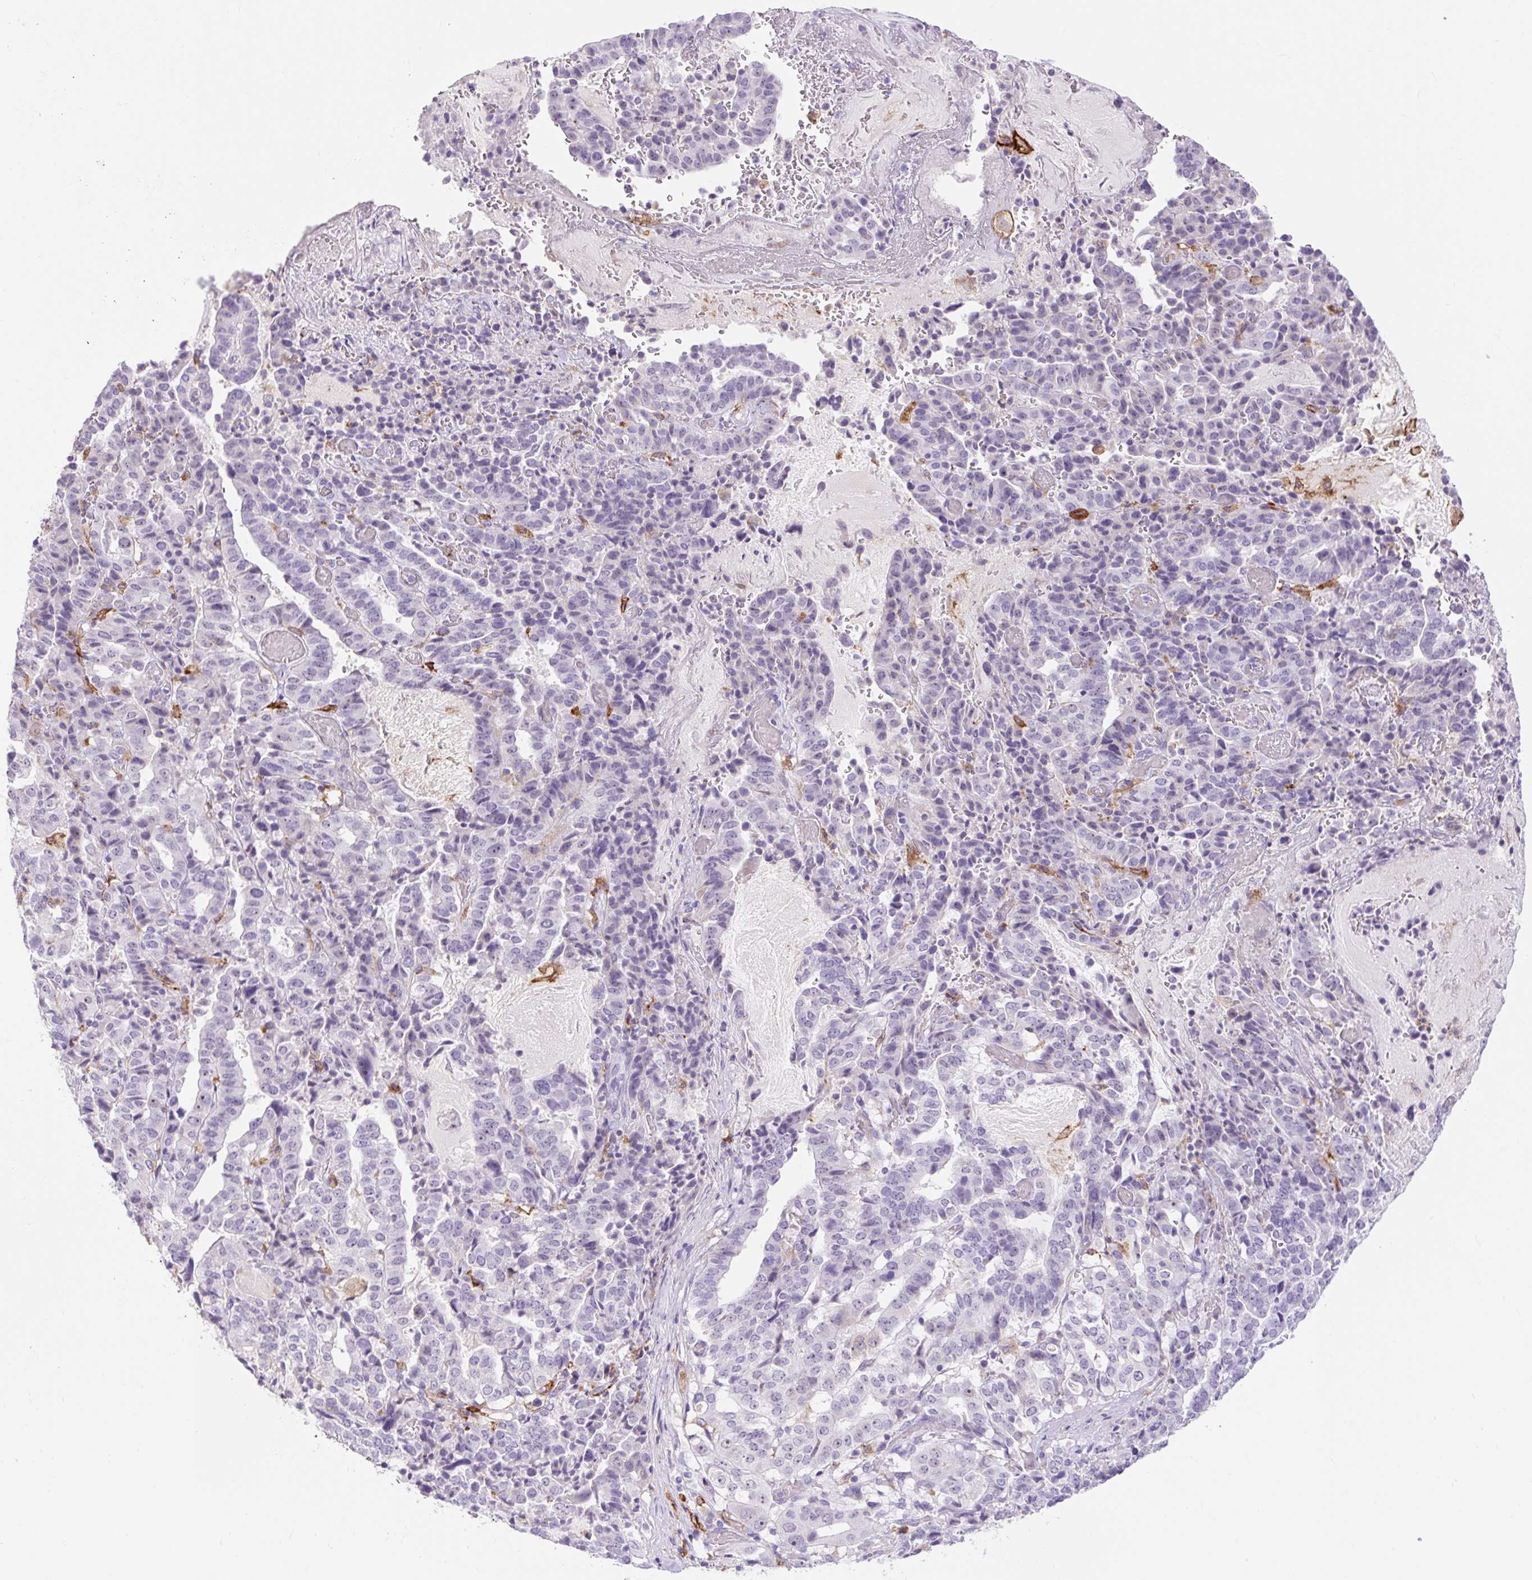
{"staining": {"intensity": "negative", "quantity": "none", "location": "none"}, "tissue": "stomach cancer", "cell_type": "Tumor cells", "image_type": "cancer", "snomed": [{"axis": "morphology", "description": "Adenocarcinoma, NOS"}, {"axis": "topography", "description": "Stomach"}], "caption": "IHC micrograph of neoplastic tissue: adenocarcinoma (stomach) stained with DAB exhibits no significant protein positivity in tumor cells.", "gene": "SIGLEC1", "patient": {"sex": "male", "age": 48}}